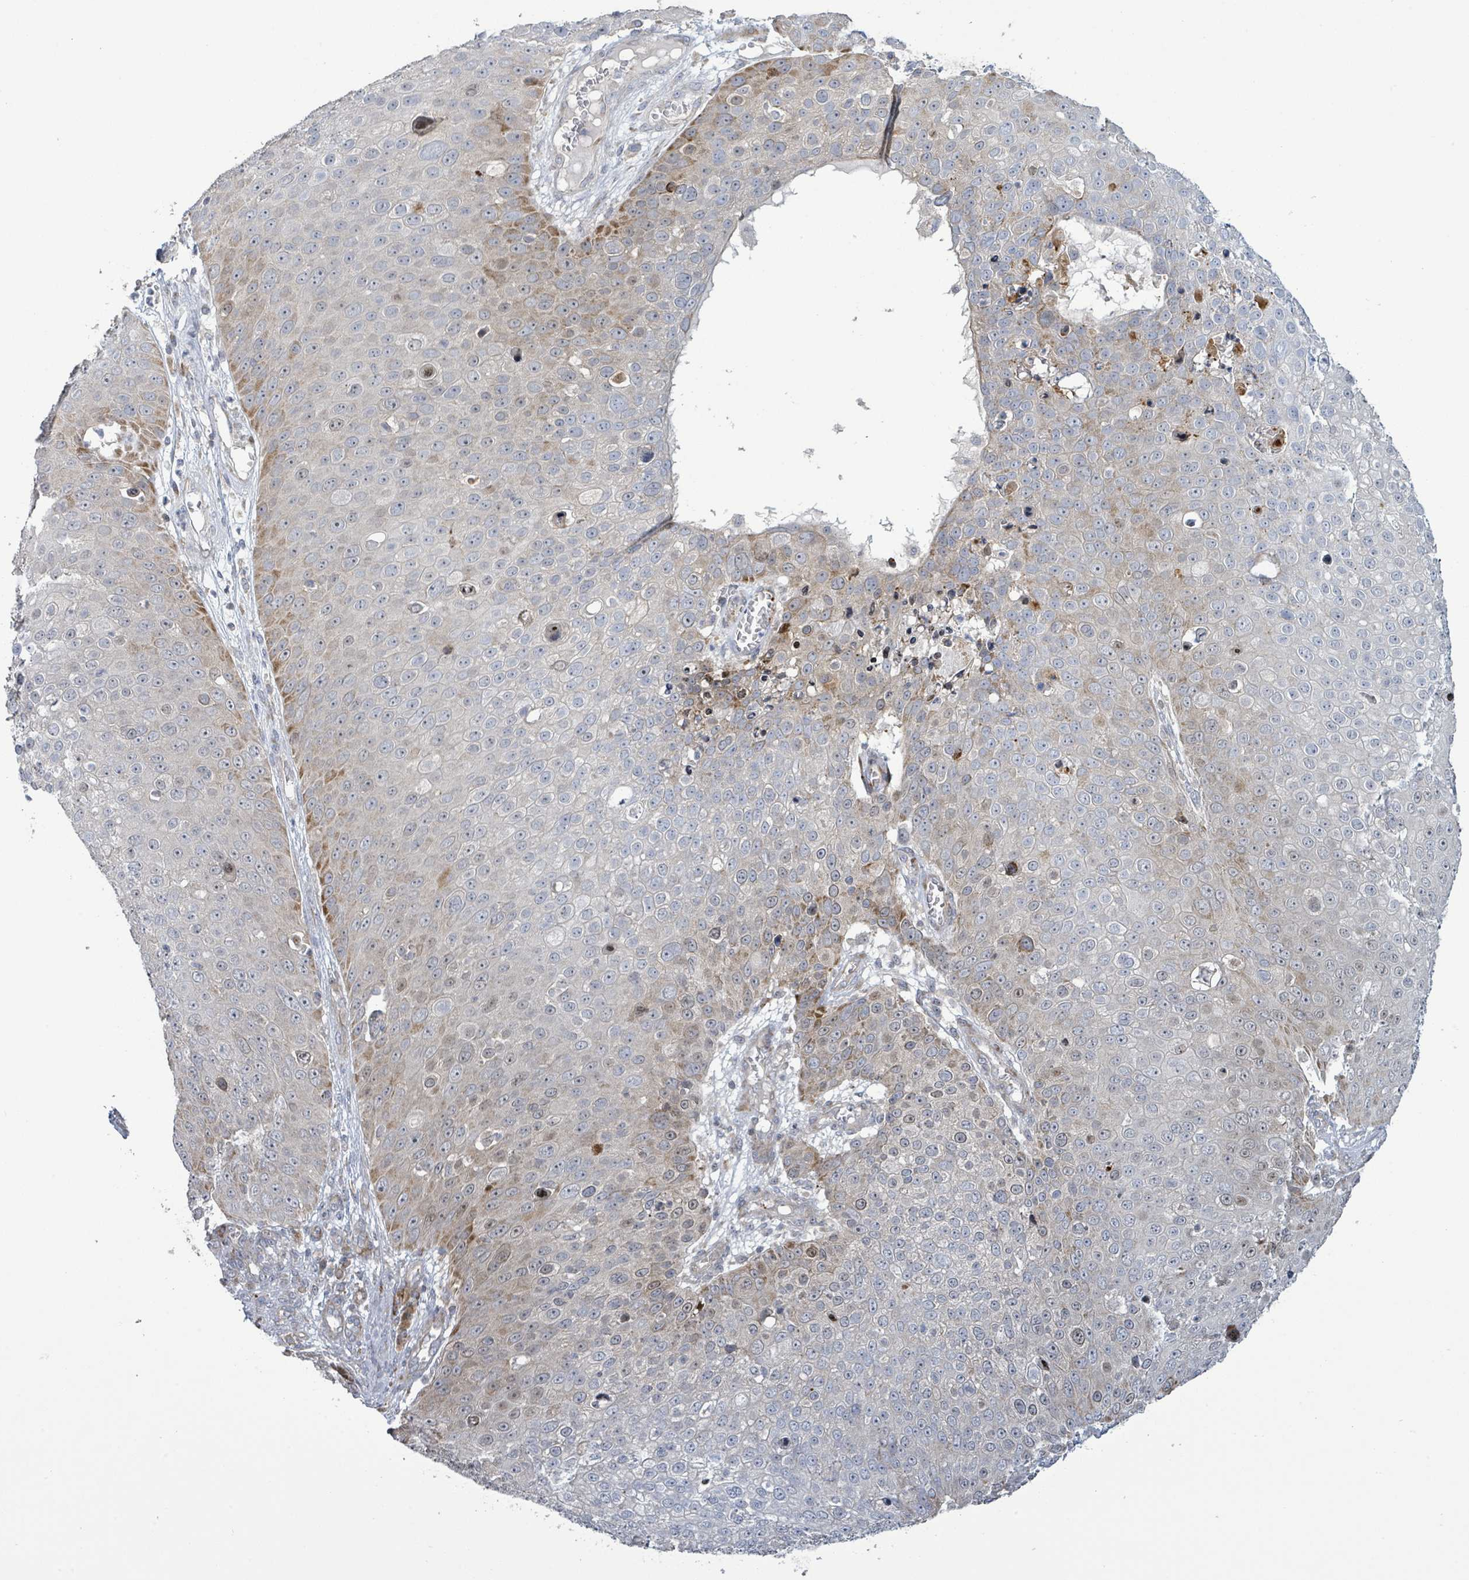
{"staining": {"intensity": "moderate", "quantity": "<25%", "location": "cytoplasmic/membranous"}, "tissue": "skin cancer", "cell_type": "Tumor cells", "image_type": "cancer", "snomed": [{"axis": "morphology", "description": "Squamous cell carcinoma, NOS"}, {"axis": "topography", "description": "Skin"}], "caption": "Skin cancer stained with IHC reveals moderate cytoplasmic/membranous staining in approximately <25% of tumor cells. Using DAB (3,3'-diaminobenzidine) (brown) and hematoxylin (blue) stains, captured at high magnification using brightfield microscopy.", "gene": "LILRA4", "patient": {"sex": "male", "age": 71}}